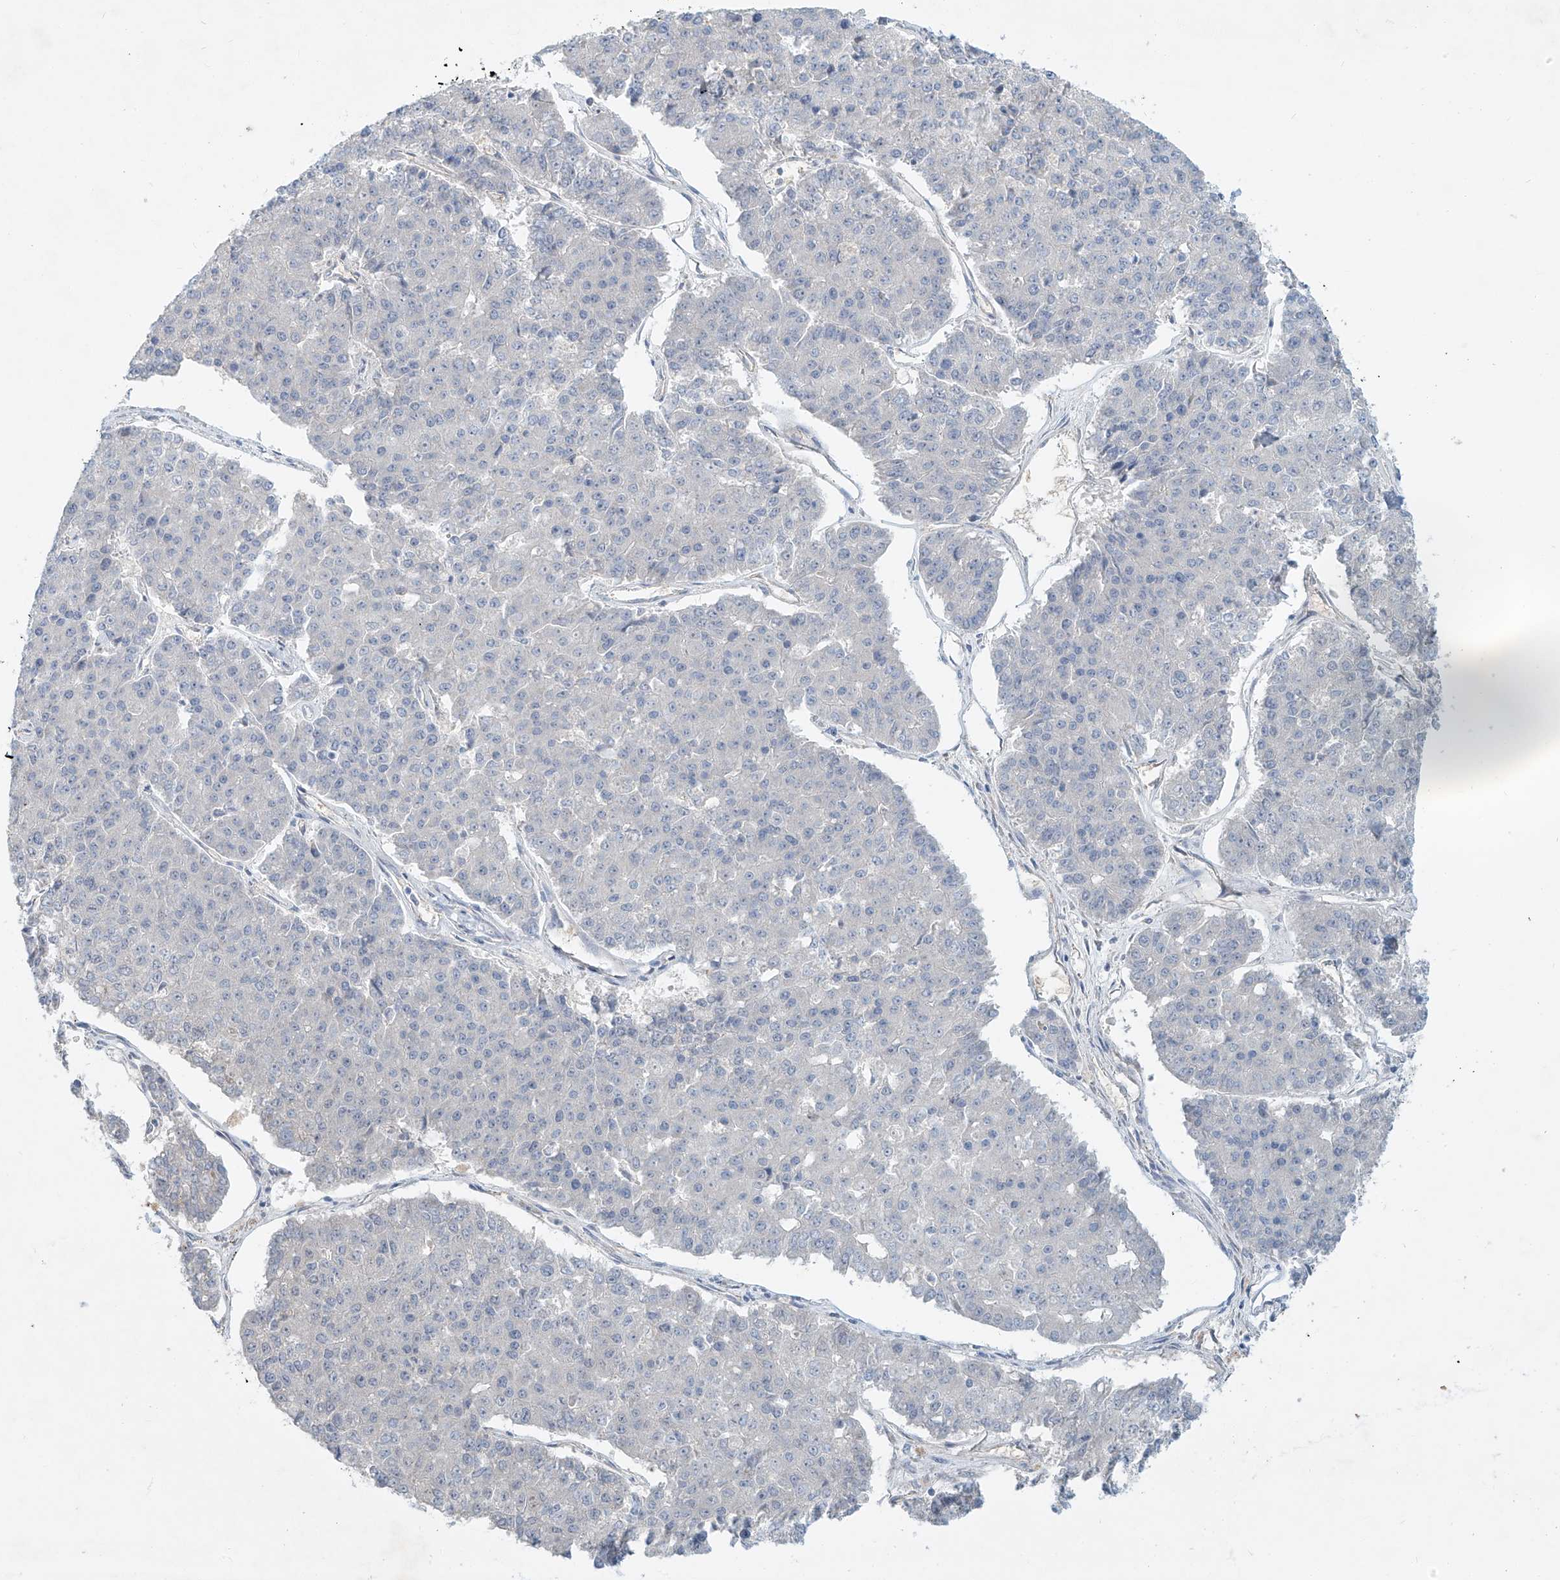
{"staining": {"intensity": "negative", "quantity": "none", "location": "none"}, "tissue": "pancreatic cancer", "cell_type": "Tumor cells", "image_type": "cancer", "snomed": [{"axis": "morphology", "description": "Adenocarcinoma, NOS"}, {"axis": "topography", "description": "Pancreas"}], "caption": "This is a photomicrograph of immunohistochemistry staining of pancreatic adenocarcinoma, which shows no staining in tumor cells. (Brightfield microscopy of DAB IHC at high magnification).", "gene": "SYTL3", "patient": {"sex": "male", "age": 50}}